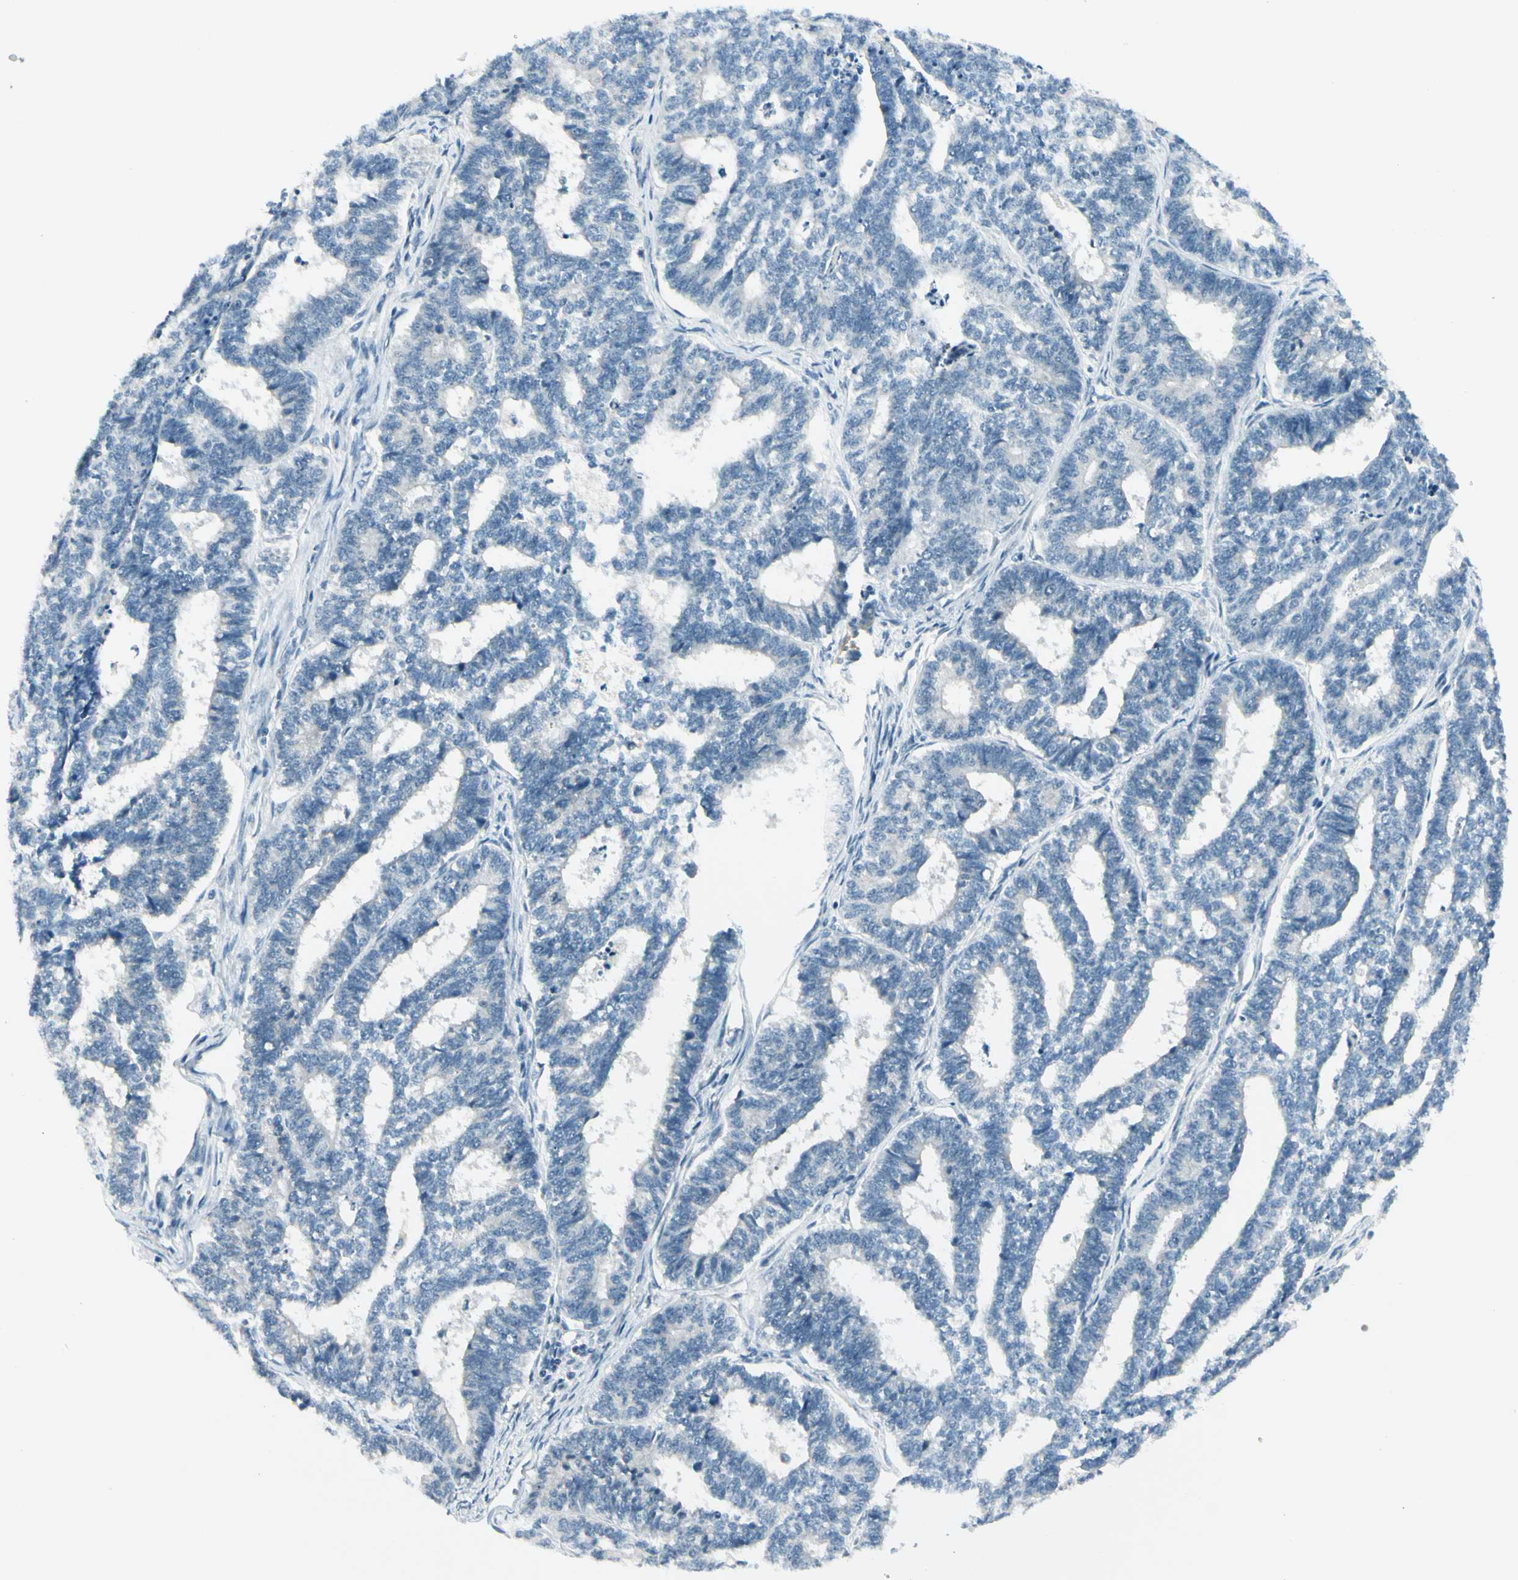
{"staining": {"intensity": "negative", "quantity": "none", "location": "none"}, "tissue": "endometrial cancer", "cell_type": "Tumor cells", "image_type": "cancer", "snomed": [{"axis": "morphology", "description": "Adenocarcinoma, NOS"}, {"axis": "topography", "description": "Endometrium"}], "caption": "Immunohistochemical staining of human adenocarcinoma (endometrial) demonstrates no significant positivity in tumor cells.", "gene": "ZSCAN1", "patient": {"sex": "female", "age": 70}}